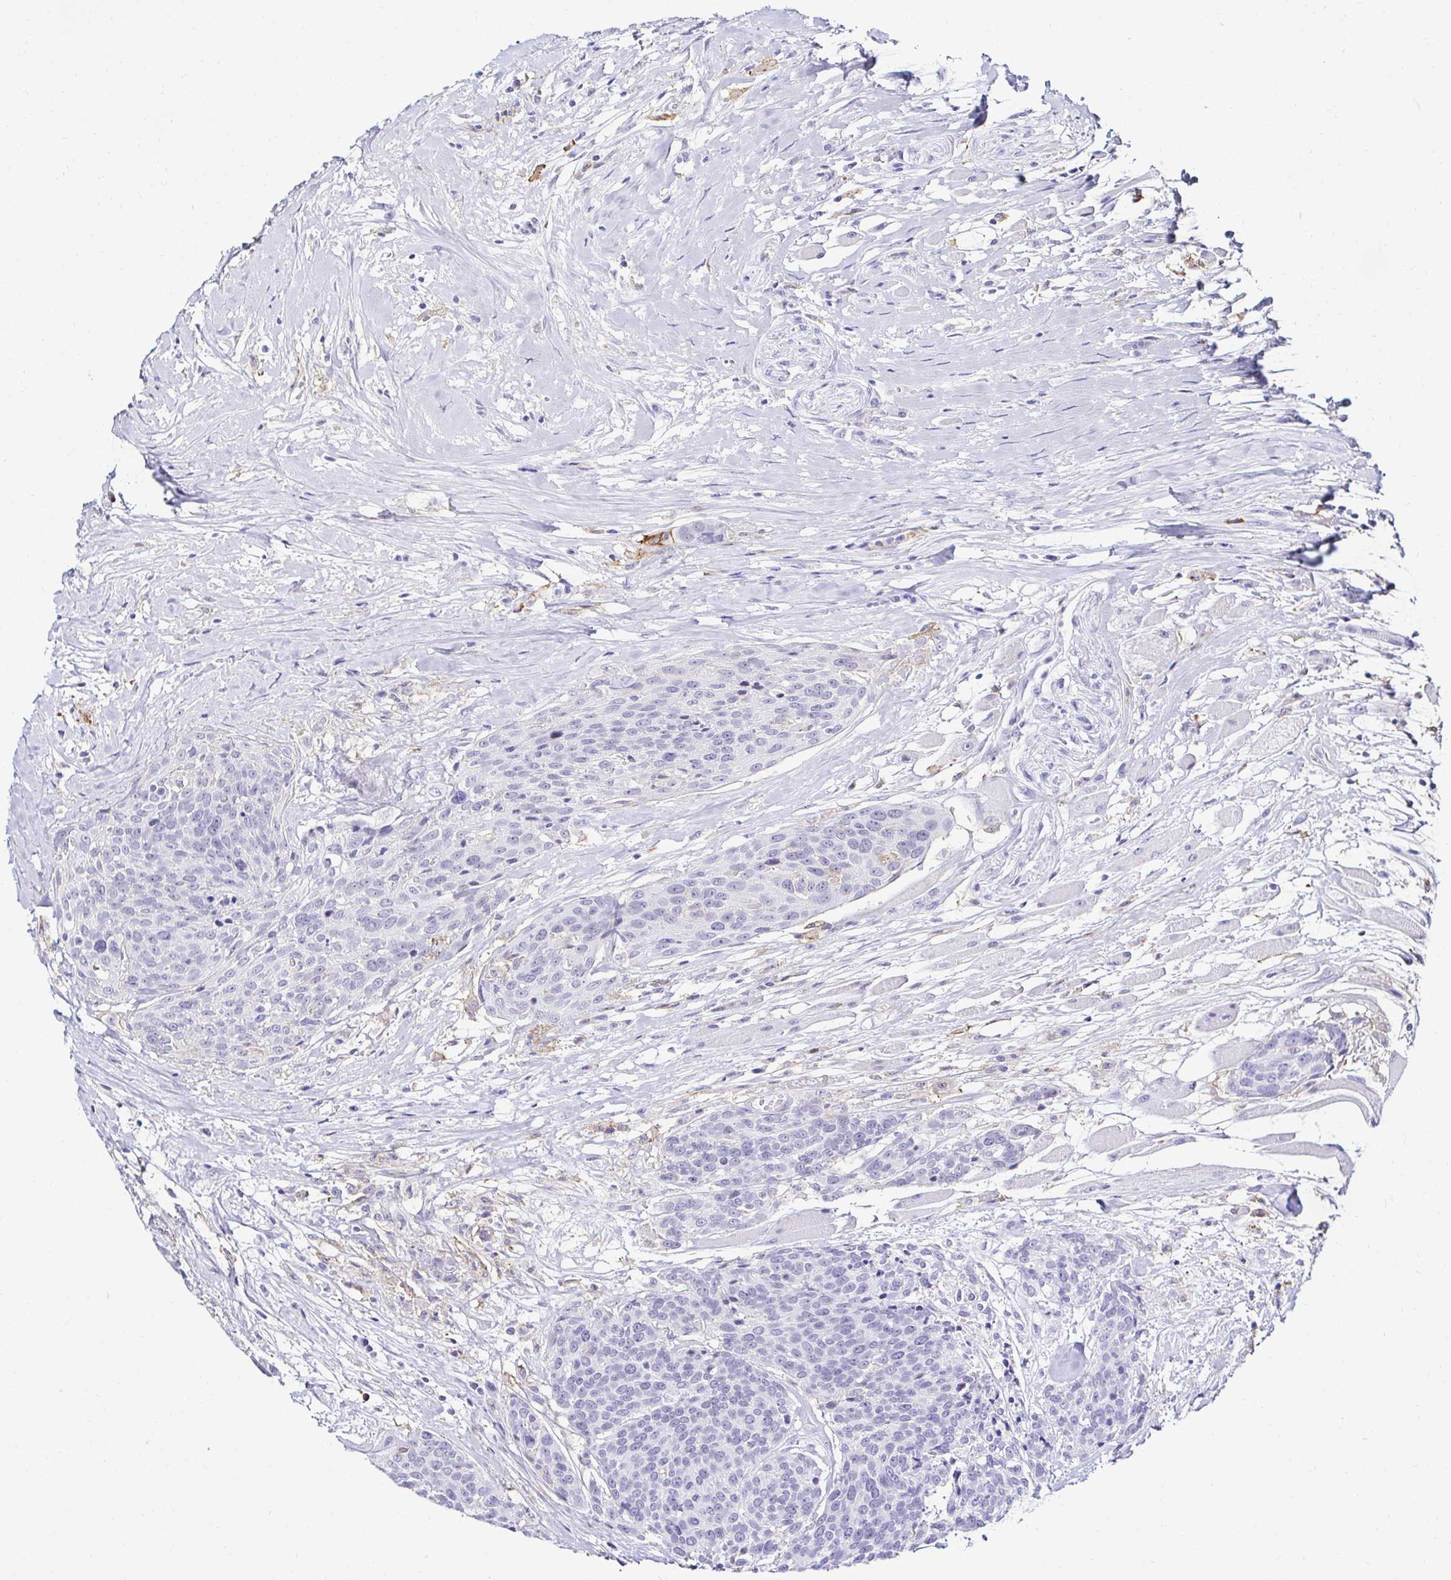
{"staining": {"intensity": "negative", "quantity": "none", "location": "none"}, "tissue": "head and neck cancer", "cell_type": "Tumor cells", "image_type": "cancer", "snomed": [{"axis": "morphology", "description": "Squamous cell carcinoma, NOS"}, {"axis": "topography", "description": "Oral tissue"}, {"axis": "topography", "description": "Head-Neck"}], "caption": "This image is of head and neck squamous cell carcinoma stained with immunohistochemistry (IHC) to label a protein in brown with the nuclei are counter-stained blue. There is no positivity in tumor cells.", "gene": "CYBB", "patient": {"sex": "male", "age": 64}}